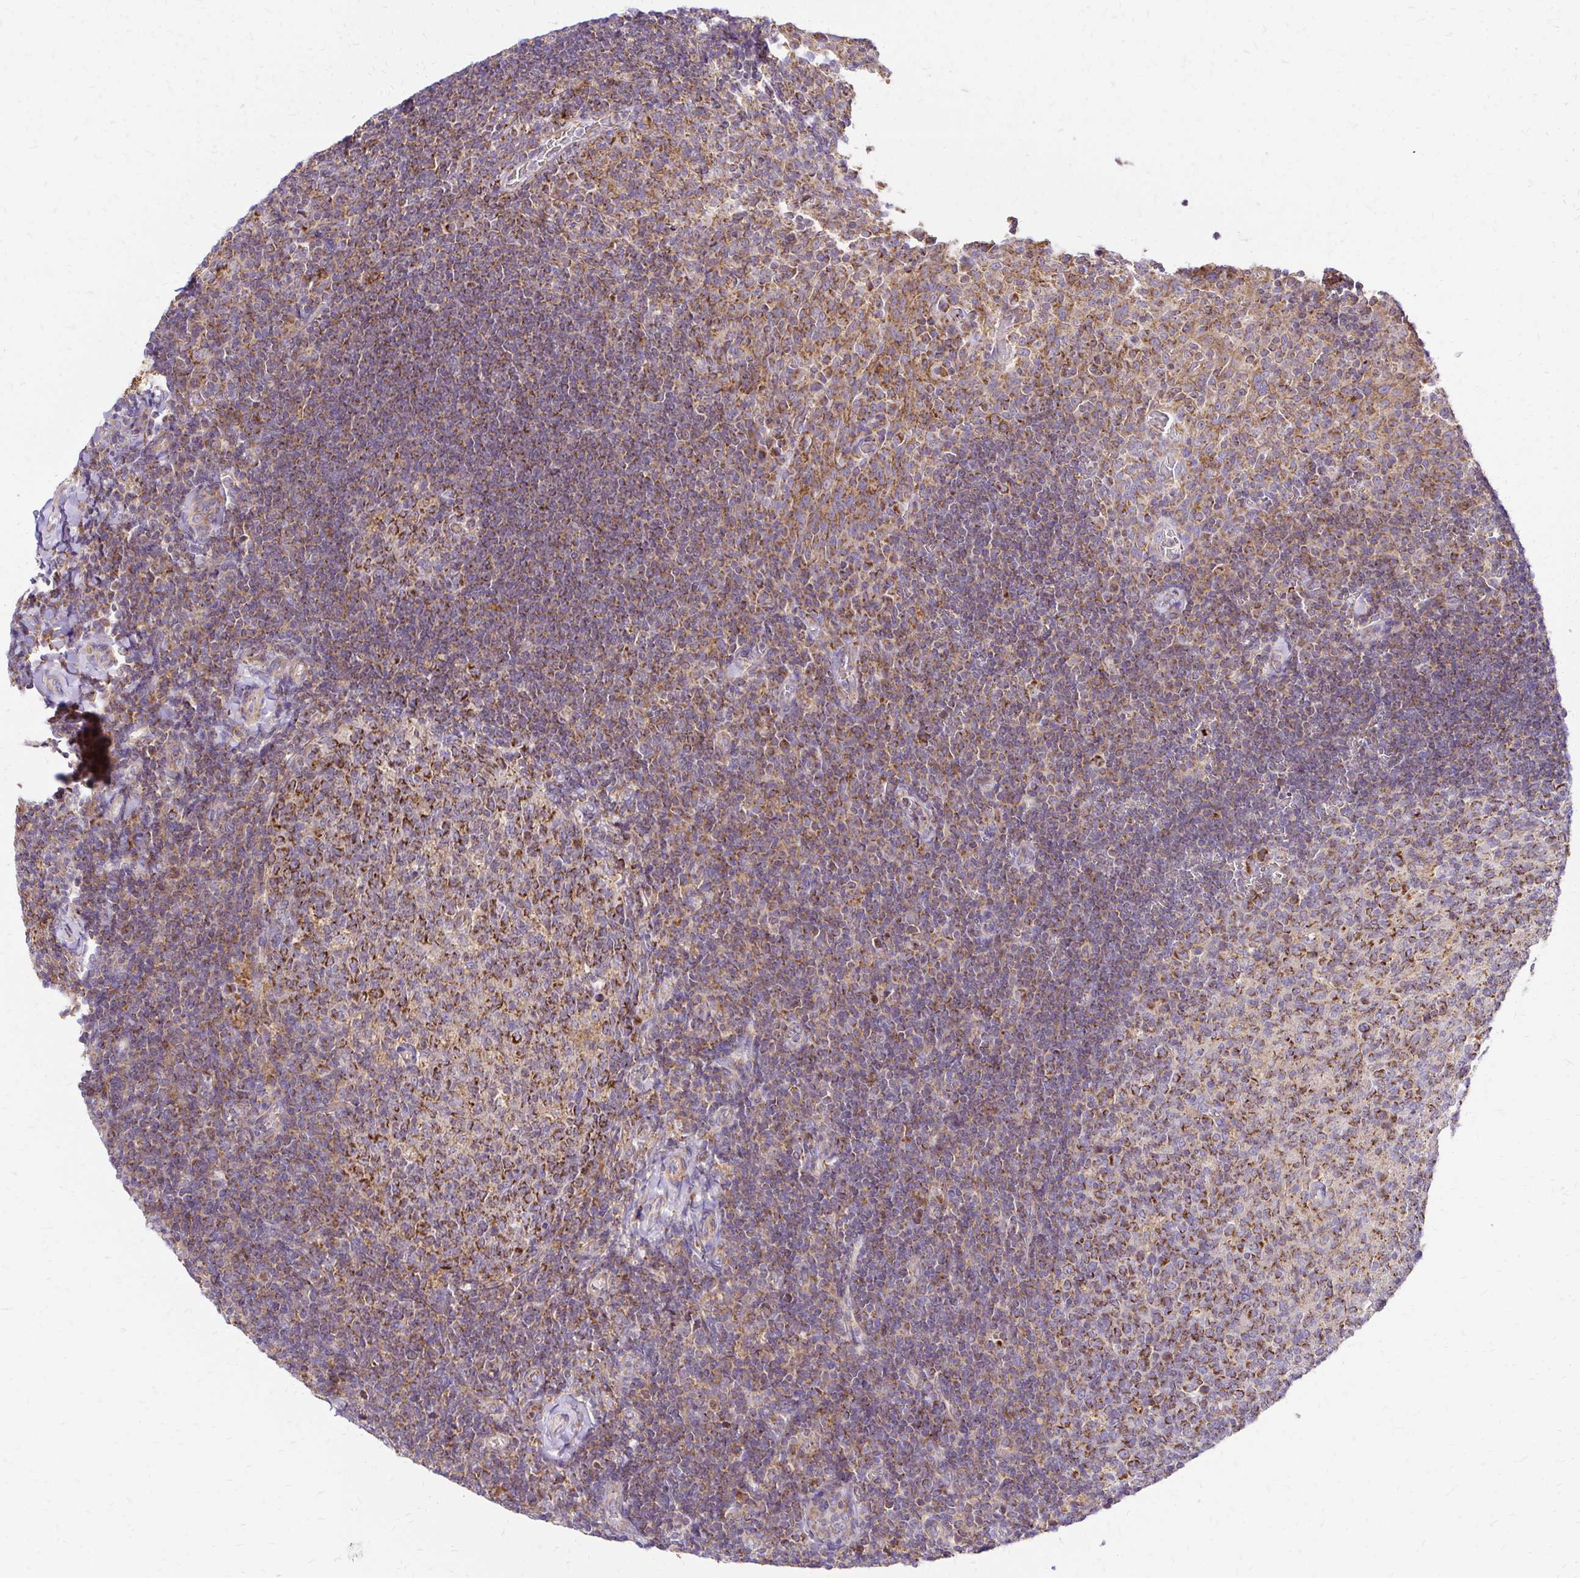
{"staining": {"intensity": "moderate", "quantity": ">75%", "location": "cytoplasmic/membranous"}, "tissue": "tonsil", "cell_type": "Germinal center cells", "image_type": "normal", "snomed": [{"axis": "morphology", "description": "Normal tissue, NOS"}, {"axis": "topography", "description": "Tonsil"}], "caption": "A high-resolution micrograph shows immunohistochemistry staining of benign tonsil, which exhibits moderate cytoplasmic/membranous staining in about >75% of germinal center cells.", "gene": "MRPL13", "patient": {"sex": "female", "age": 10}}